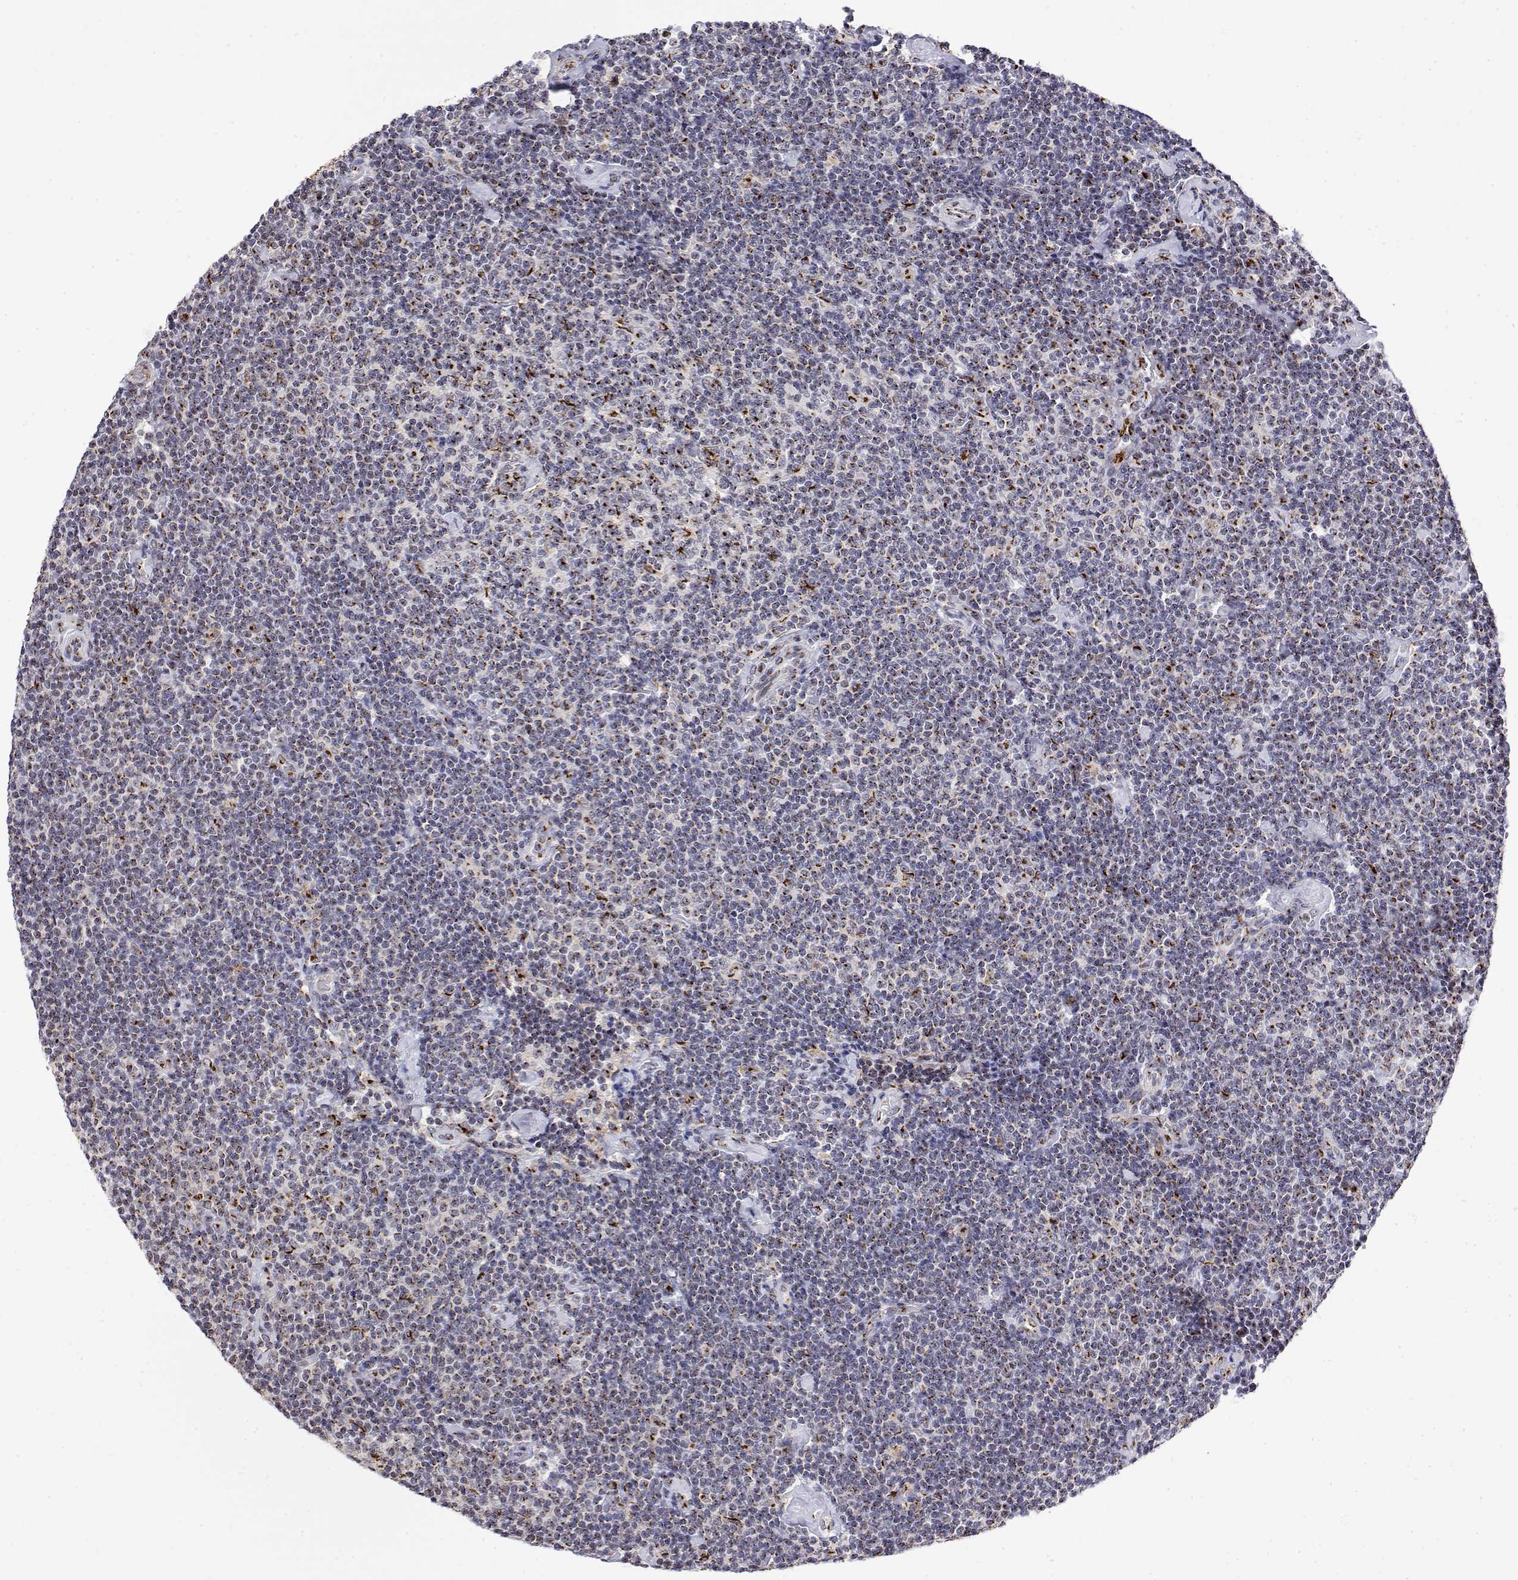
{"staining": {"intensity": "strong", "quantity": "<25%", "location": "cytoplasmic/membranous"}, "tissue": "lymphoma", "cell_type": "Tumor cells", "image_type": "cancer", "snomed": [{"axis": "morphology", "description": "Malignant lymphoma, non-Hodgkin's type, Low grade"}, {"axis": "topography", "description": "Lymph node"}], "caption": "This is an image of IHC staining of malignant lymphoma, non-Hodgkin's type (low-grade), which shows strong expression in the cytoplasmic/membranous of tumor cells.", "gene": "YIPF3", "patient": {"sex": "male", "age": 81}}